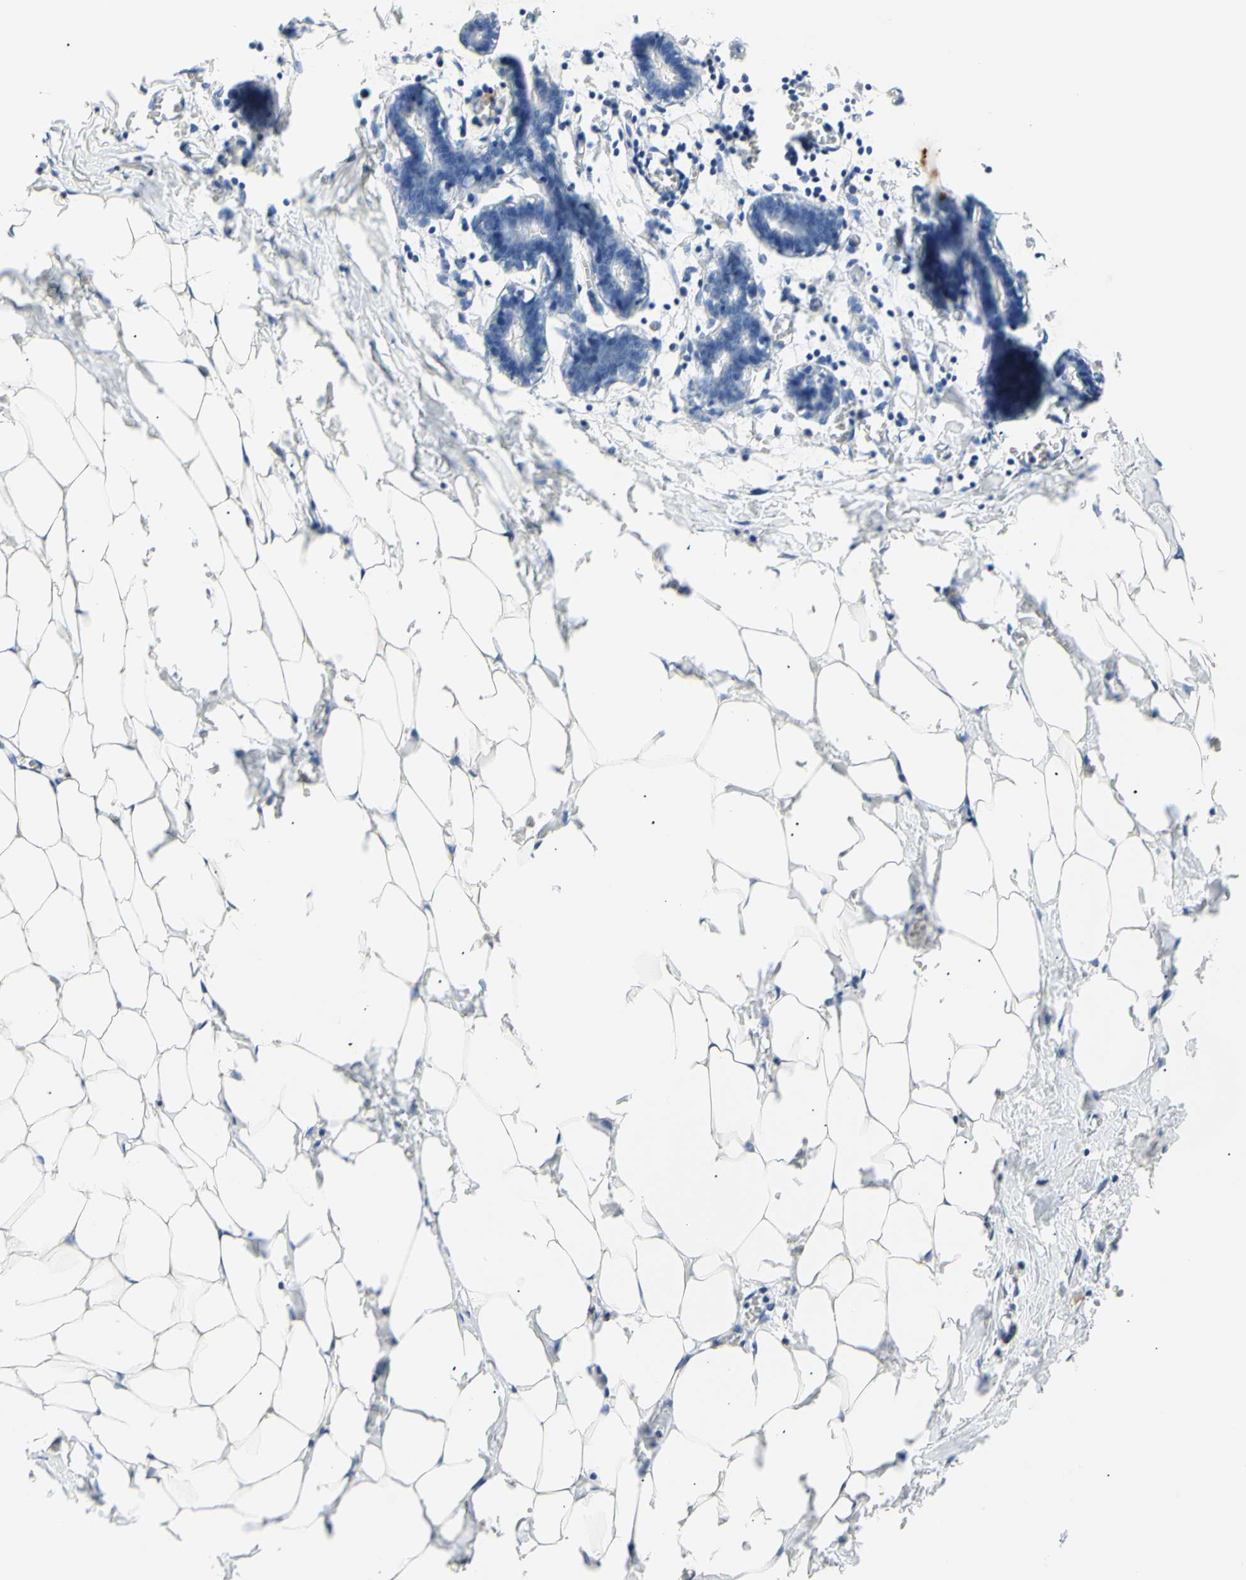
{"staining": {"intensity": "negative", "quantity": "none", "location": "none"}, "tissue": "breast", "cell_type": "Adipocytes", "image_type": "normal", "snomed": [{"axis": "morphology", "description": "Normal tissue, NOS"}, {"axis": "topography", "description": "Breast"}], "caption": "Protein analysis of normal breast shows no significant expression in adipocytes. (DAB (3,3'-diaminobenzidine) IHC with hematoxylin counter stain).", "gene": "B4GALNT3", "patient": {"sex": "female", "age": 27}}